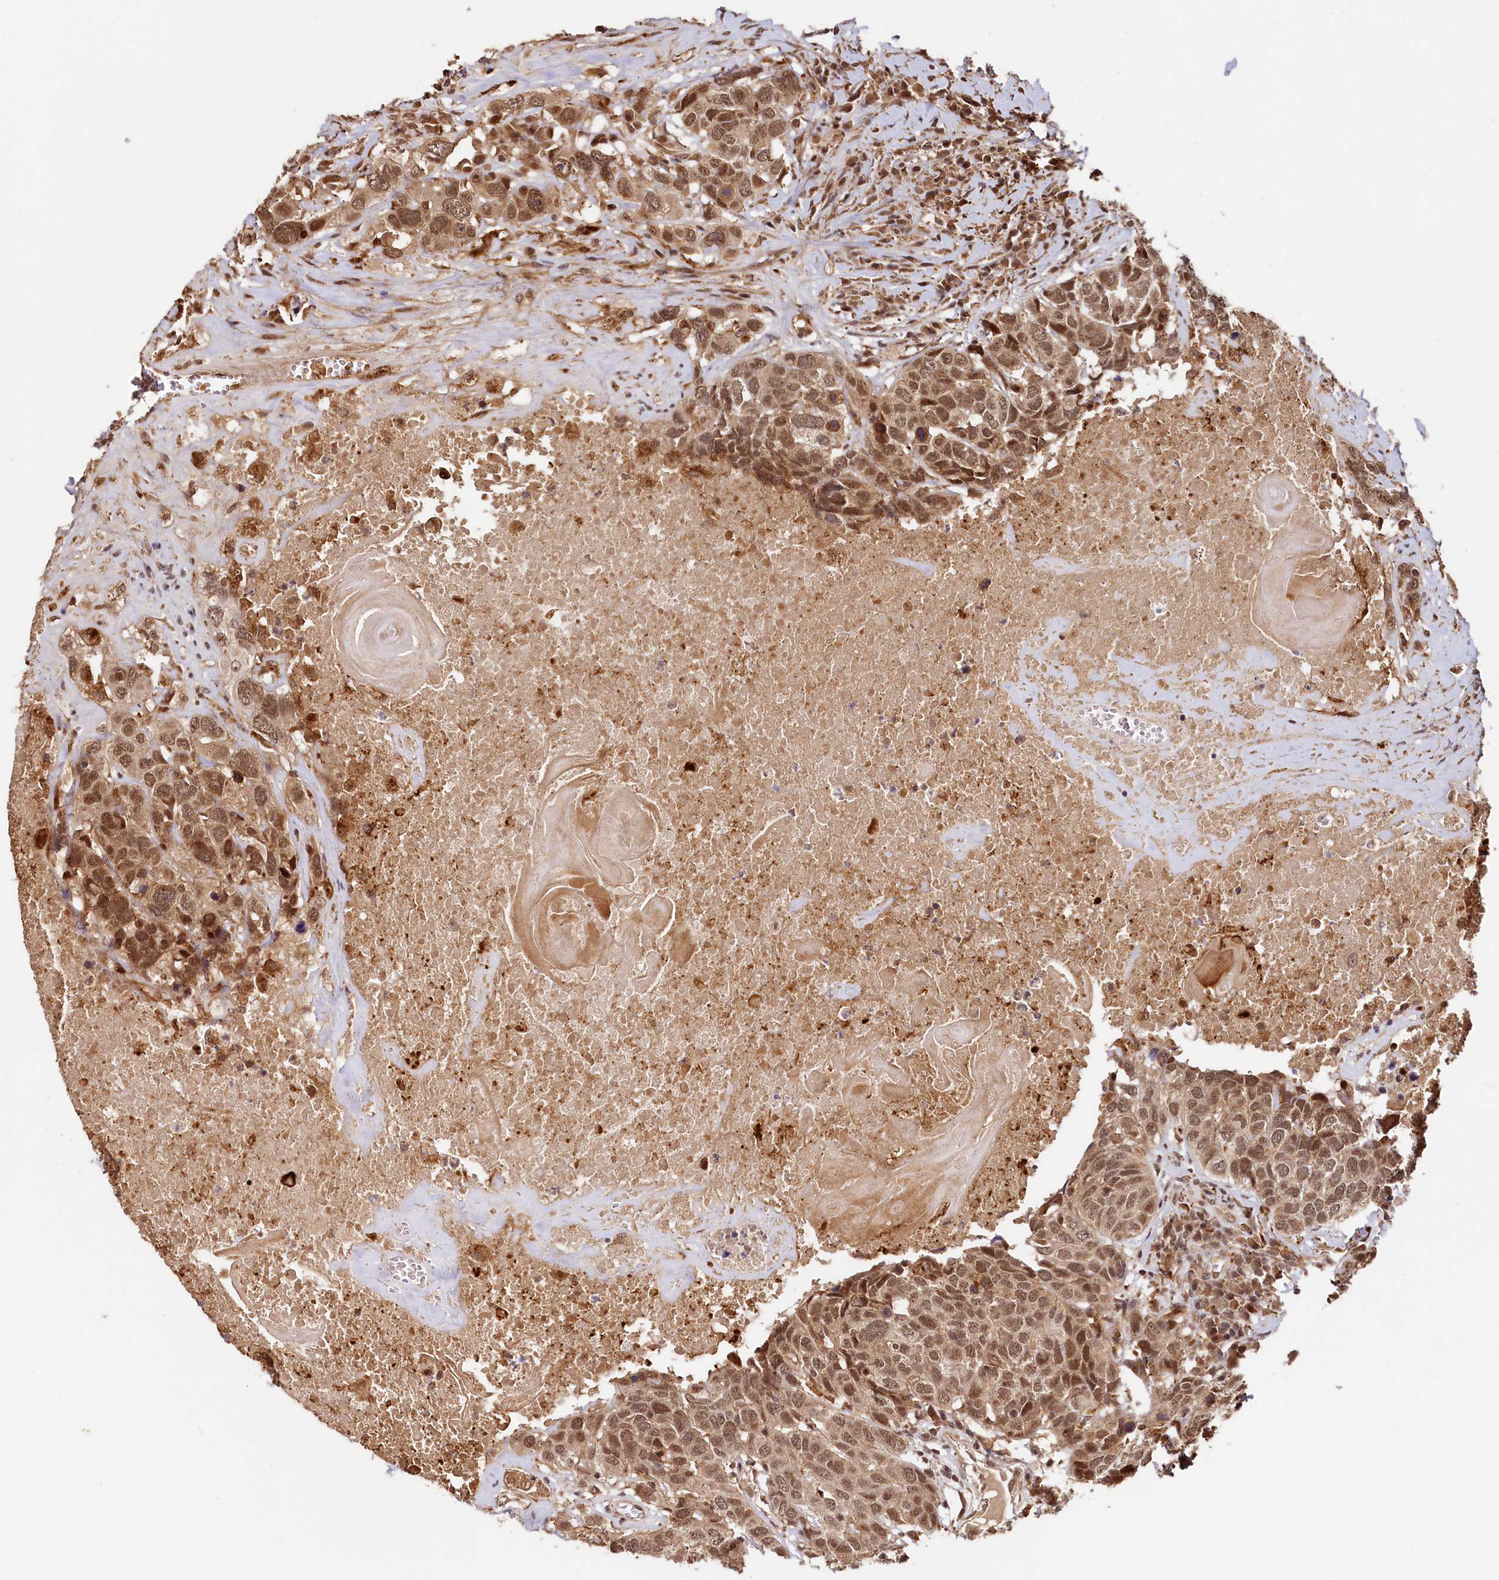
{"staining": {"intensity": "moderate", "quantity": ">75%", "location": "cytoplasmic/membranous,nuclear"}, "tissue": "head and neck cancer", "cell_type": "Tumor cells", "image_type": "cancer", "snomed": [{"axis": "morphology", "description": "Squamous cell carcinoma, NOS"}, {"axis": "topography", "description": "Head-Neck"}], "caption": "Immunohistochemical staining of head and neck squamous cell carcinoma displays moderate cytoplasmic/membranous and nuclear protein positivity in approximately >75% of tumor cells.", "gene": "TRIM23", "patient": {"sex": "male", "age": 66}}